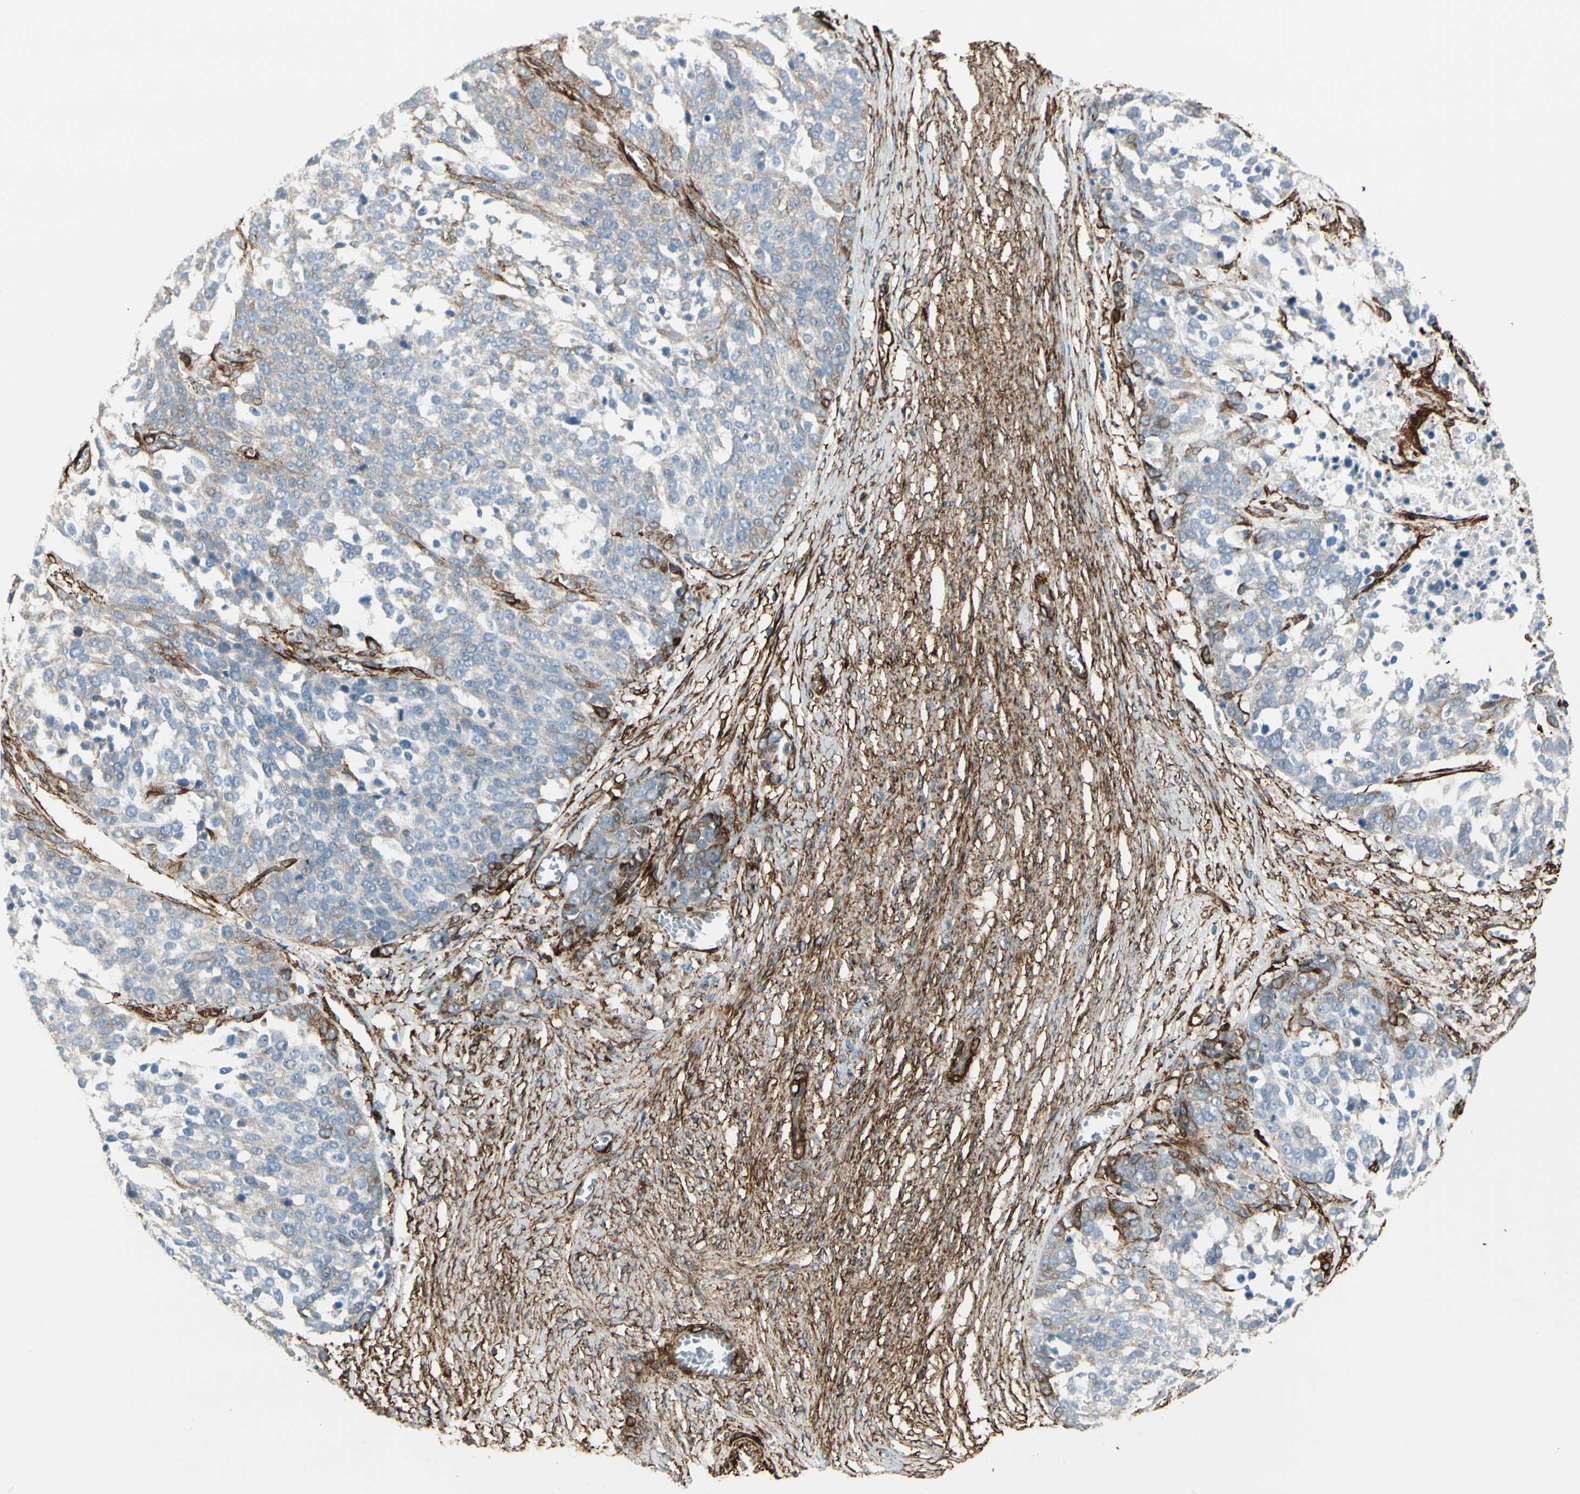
{"staining": {"intensity": "weak", "quantity": "25%-75%", "location": "cytoplasmic/membranous"}, "tissue": "ovarian cancer", "cell_type": "Tumor cells", "image_type": "cancer", "snomed": [{"axis": "morphology", "description": "Cystadenocarcinoma, serous, NOS"}, {"axis": "topography", "description": "Ovary"}], "caption": "Immunohistochemical staining of human ovarian cancer (serous cystadenocarcinoma) displays low levels of weak cytoplasmic/membranous protein staining in about 25%-75% of tumor cells.", "gene": "CALD1", "patient": {"sex": "female", "age": 44}}